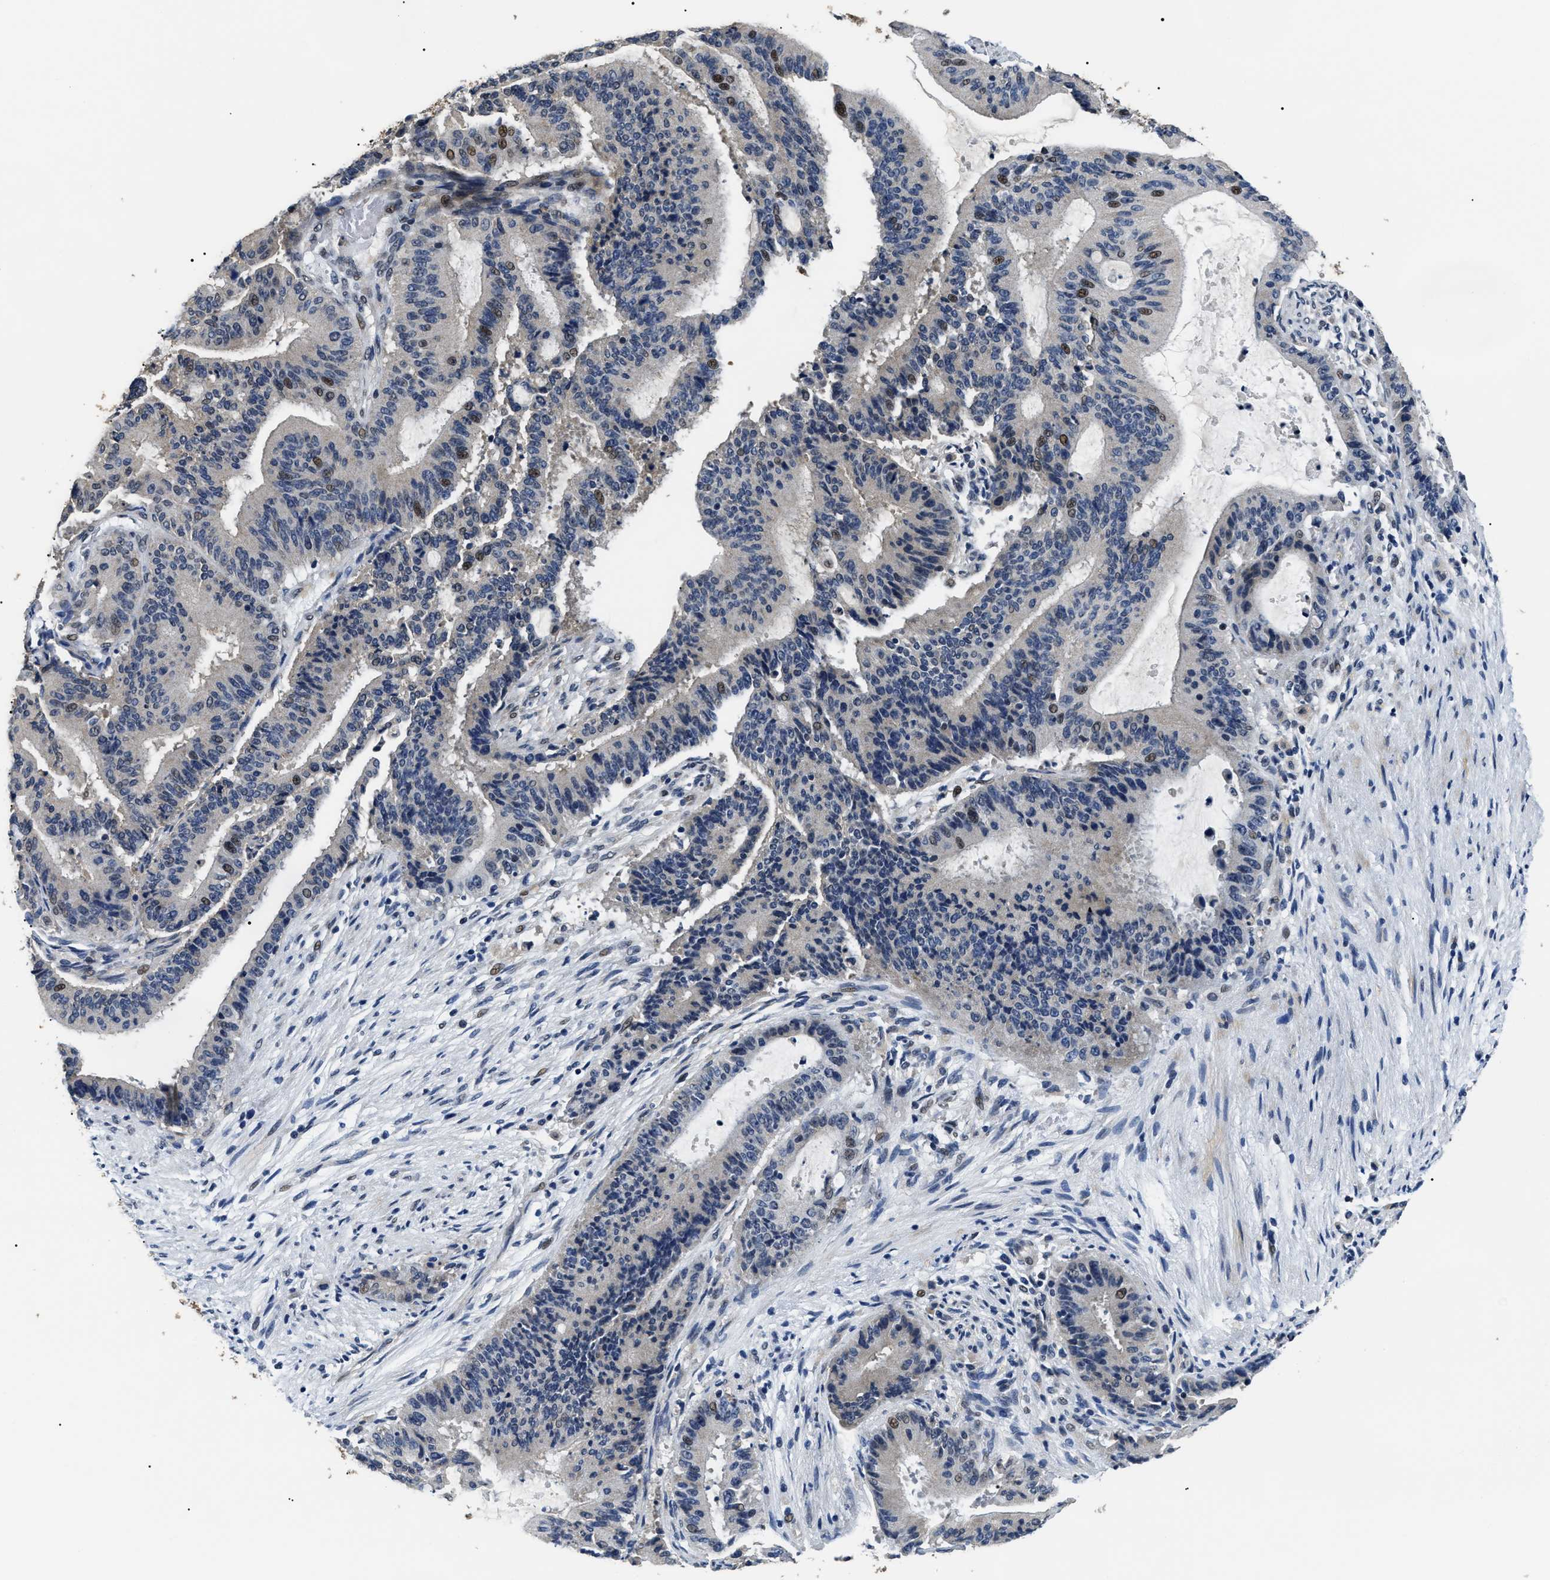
{"staining": {"intensity": "moderate", "quantity": "<25%", "location": "nuclear"}, "tissue": "liver cancer", "cell_type": "Tumor cells", "image_type": "cancer", "snomed": [{"axis": "morphology", "description": "Cholangiocarcinoma"}, {"axis": "topography", "description": "Liver"}], "caption": "Brown immunohistochemical staining in cholangiocarcinoma (liver) demonstrates moderate nuclear positivity in about <25% of tumor cells.", "gene": "PSMD8", "patient": {"sex": "female", "age": 73}}